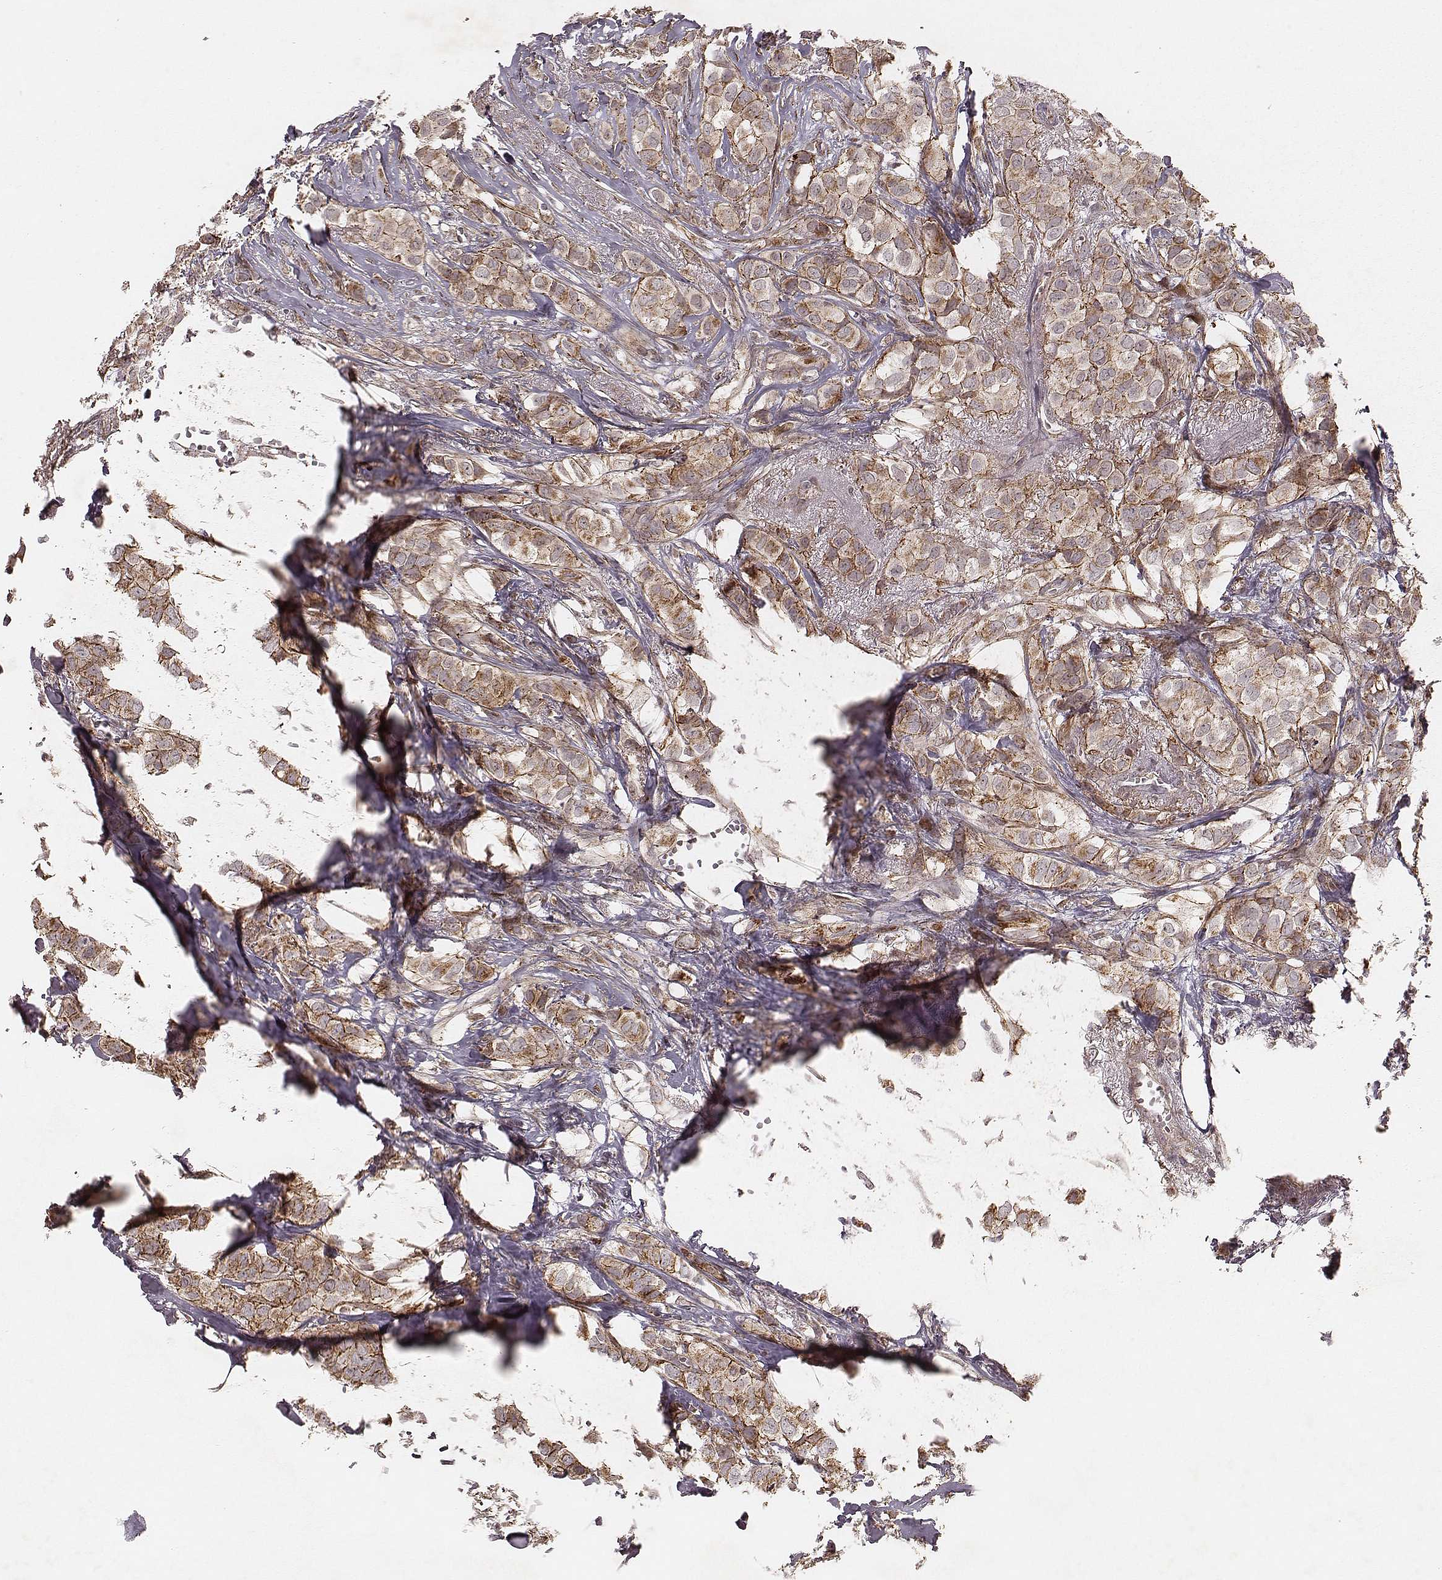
{"staining": {"intensity": "moderate", "quantity": ">75%", "location": "cytoplasmic/membranous"}, "tissue": "breast cancer", "cell_type": "Tumor cells", "image_type": "cancer", "snomed": [{"axis": "morphology", "description": "Duct carcinoma"}, {"axis": "topography", "description": "Breast"}], "caption": "Protein expression analysis of human breast cancer (intraductal carcinoma) reveals moderate cytoplasmic/membranous positivity in approximately >75% of tumor cells. The protein is shown in brown color, while the nuclei are stained blue.", "gene": "NDUFA7", "patient": {"sex": "female", "age": 85}}